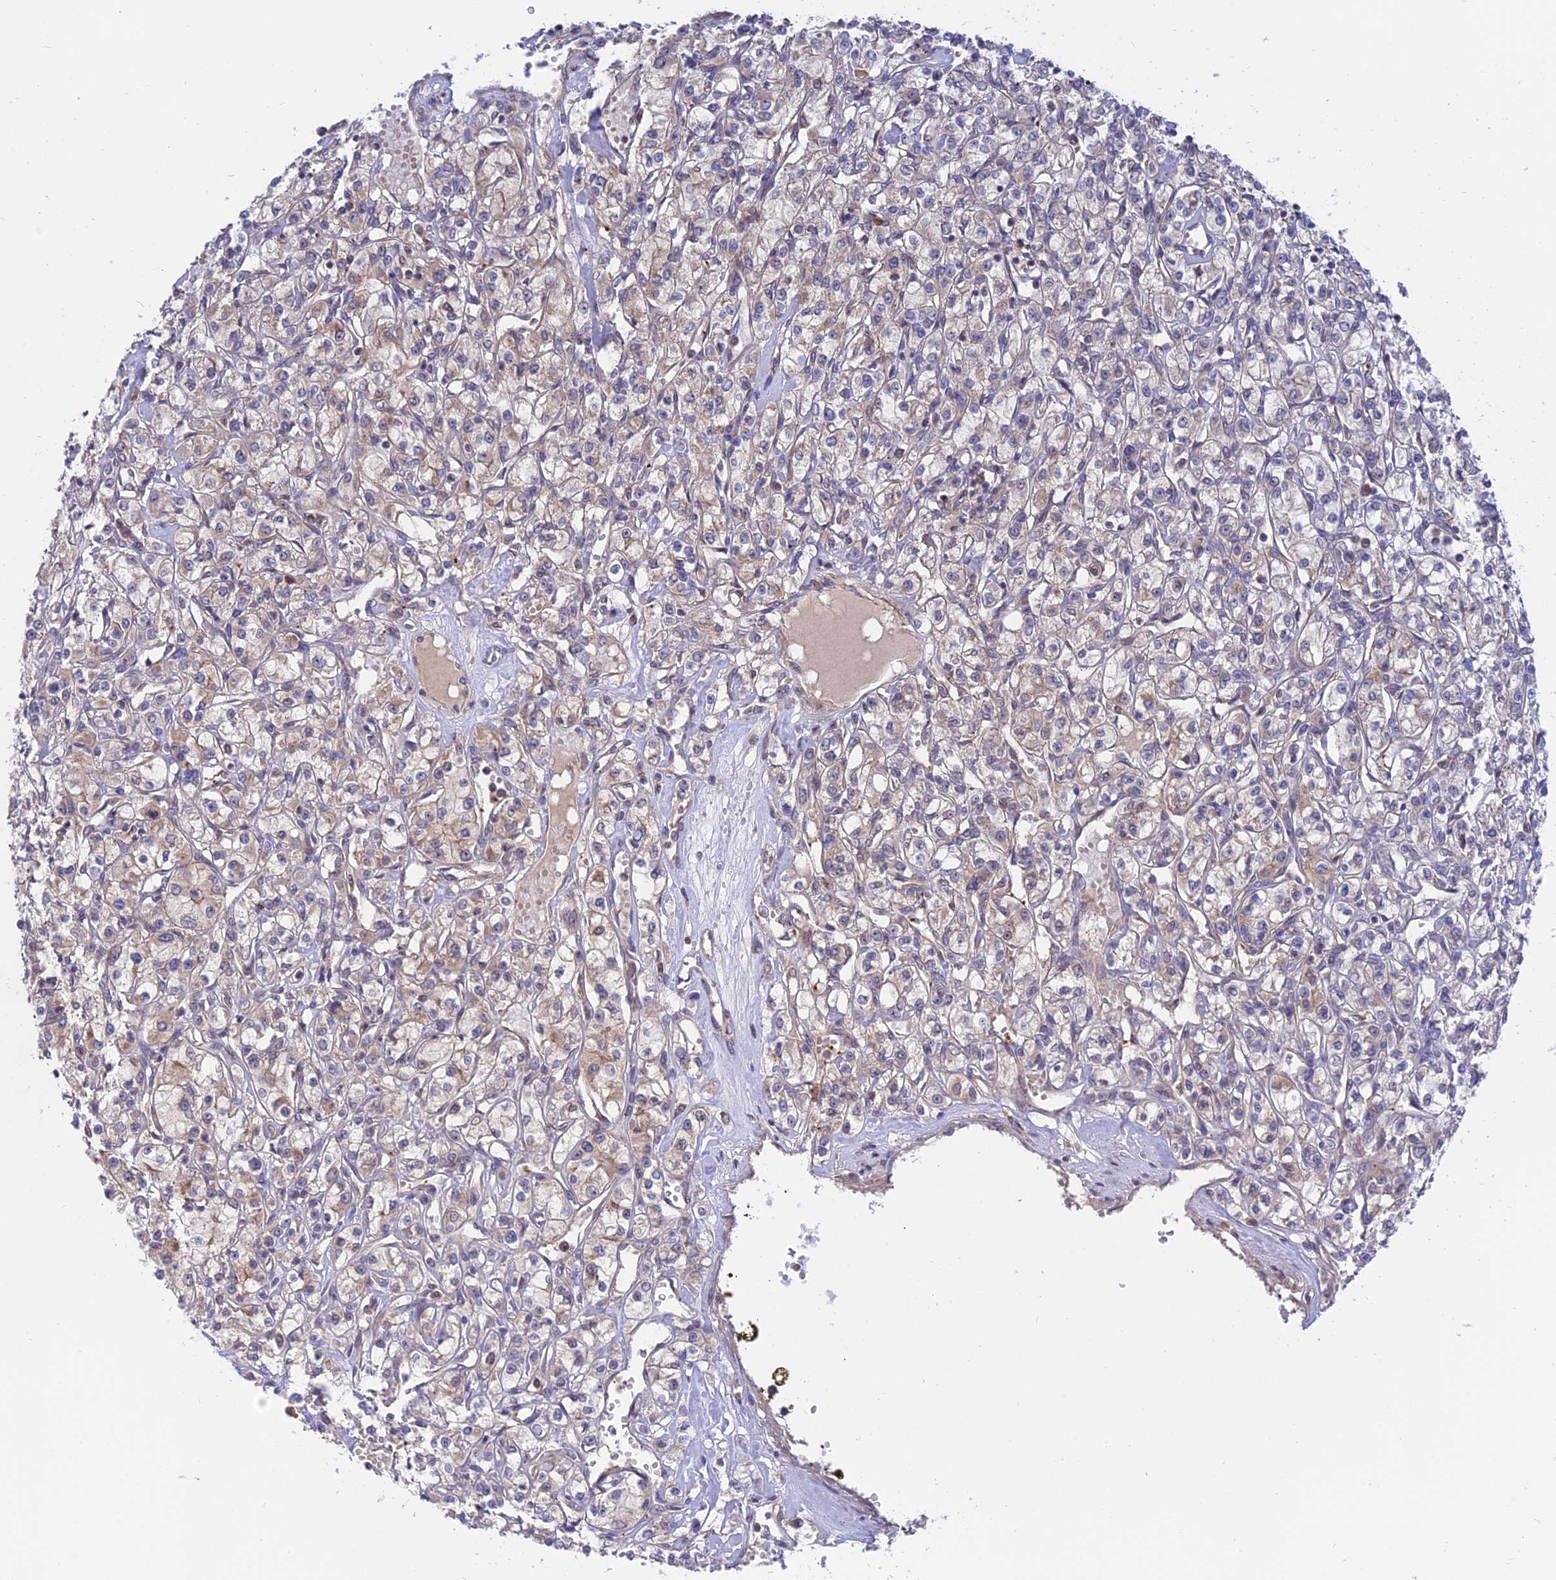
{"staining": {"intensity": "weak", "quantity": "25%-75%", "location": "cytoplasmic/membranous"}, "tissue": "renal cancer", "cell_type": "Tumor cells", "image_type": "cancer", "snomed": [{"axis": "morphology", "description": "Adenocarcinoma, NOS"}, {"axis": "topography", "description": "Kidney"}], "caption": "Immunohistochemical staining of adenocarcinoma (renal) reveals low levels of weak cytoplasmic/membranous protein expression in about 25%-75% of tumor cells.", "gene": "IL21R", "patient": {"sex": "female", "age": 59}}